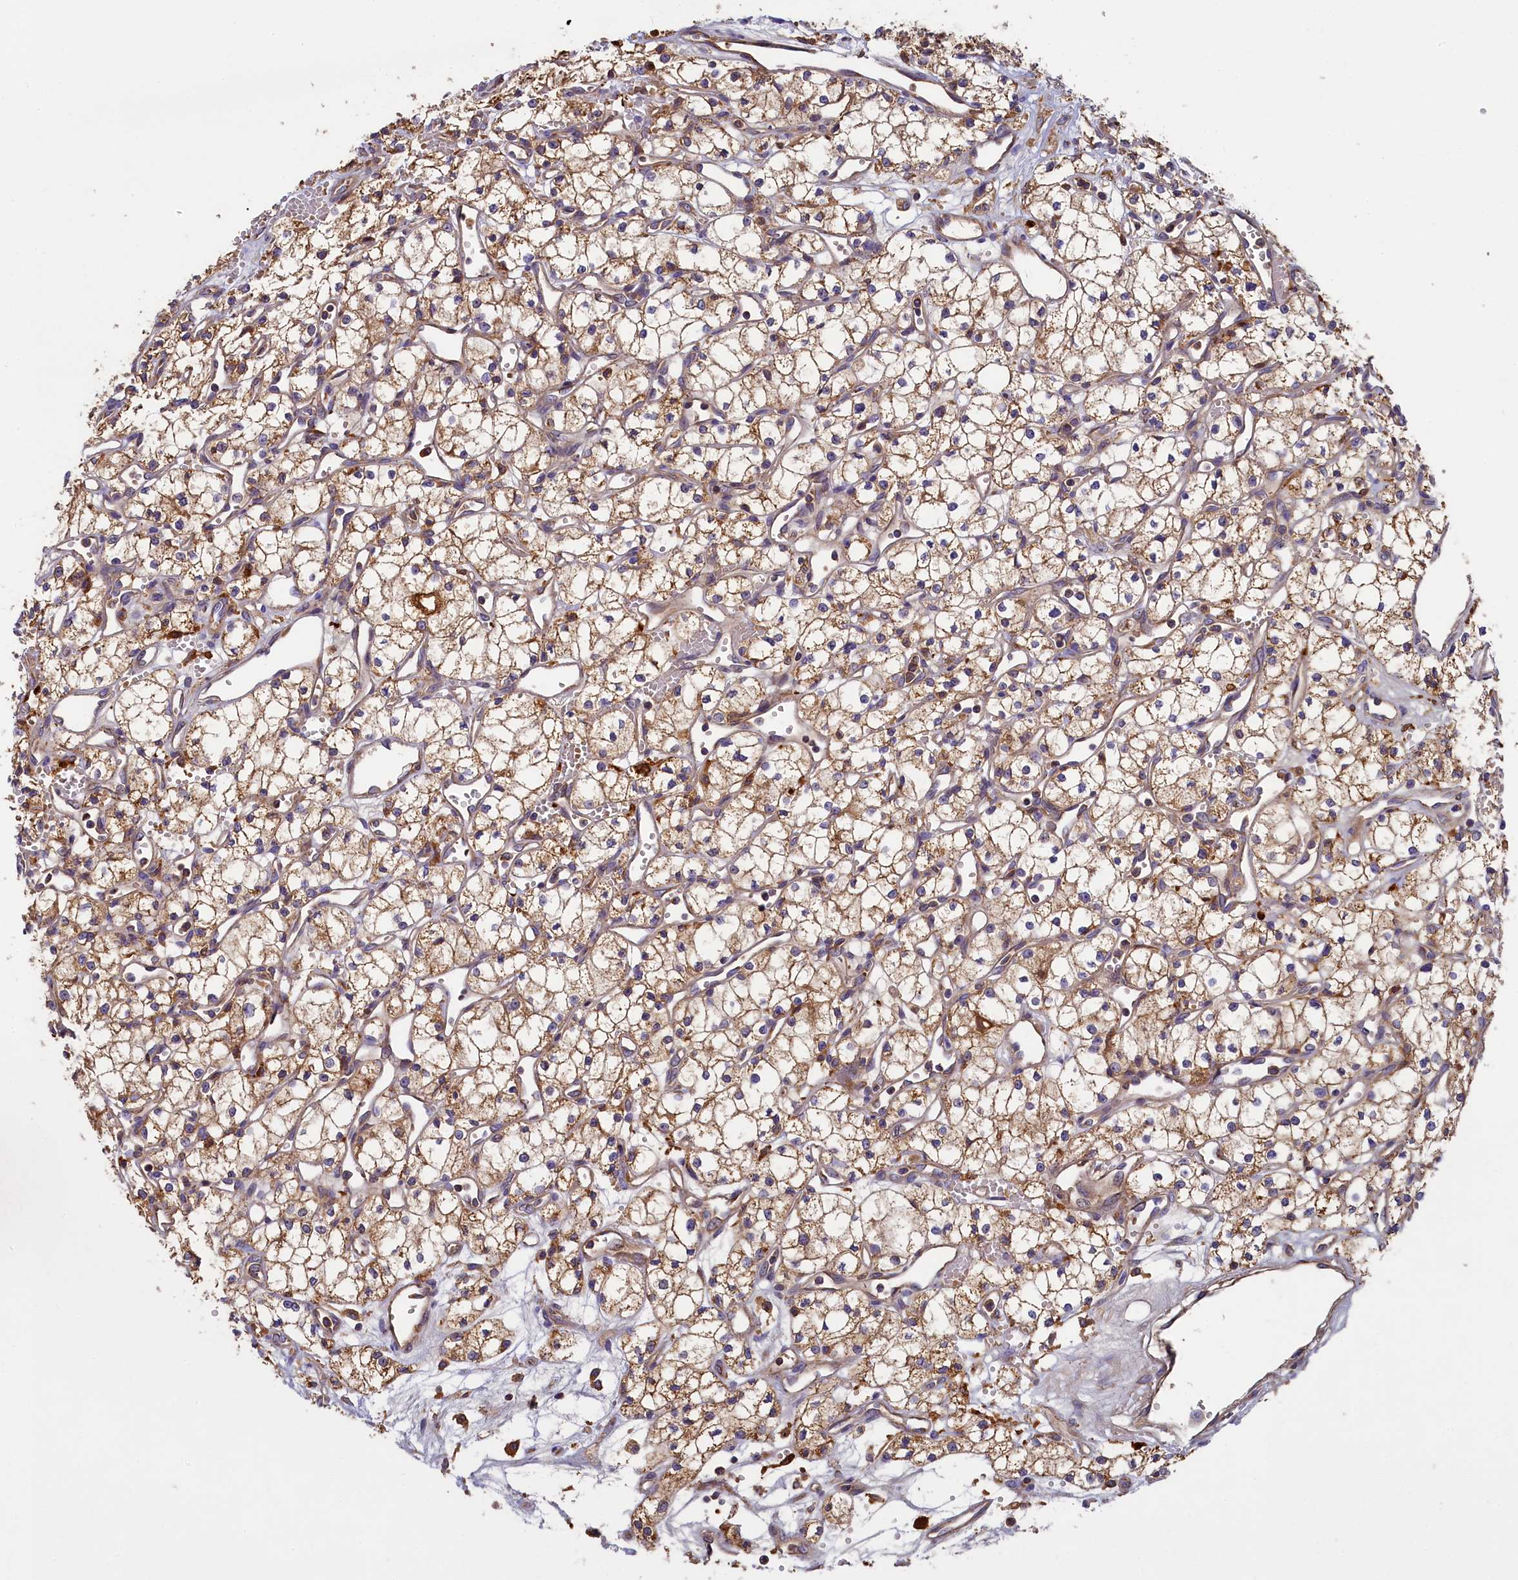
{"staining": {"intensity": "moderate", "quantity": ">75%", "location": "cytoplasmic/membranous"}, "tissue": "renal cancer", "cell_type": "Tumor cells", "image_type": "cancer", "snomed": [{"axis": "morphology", "description": "Adenocarcinoma, NOS"}, {"axis": "topography", "description": "Kidney"}], "caption": "Immunohistochemistry (IHC) (DAB (3,3'-diaminobenzidine)) staining of human renal cancer demonstrates moderate cytoplasmic/membranous protein positivity in approximately >75% of tumor cells. The protein of interest is stained brown, and the nuclei are stained in blue (DAB (3,3'-diaminobenzidine) IHC with brightfield microscopy, high magnification).", "gene": "SEC31B", "patient": {"sex": "male", "age": 59}}